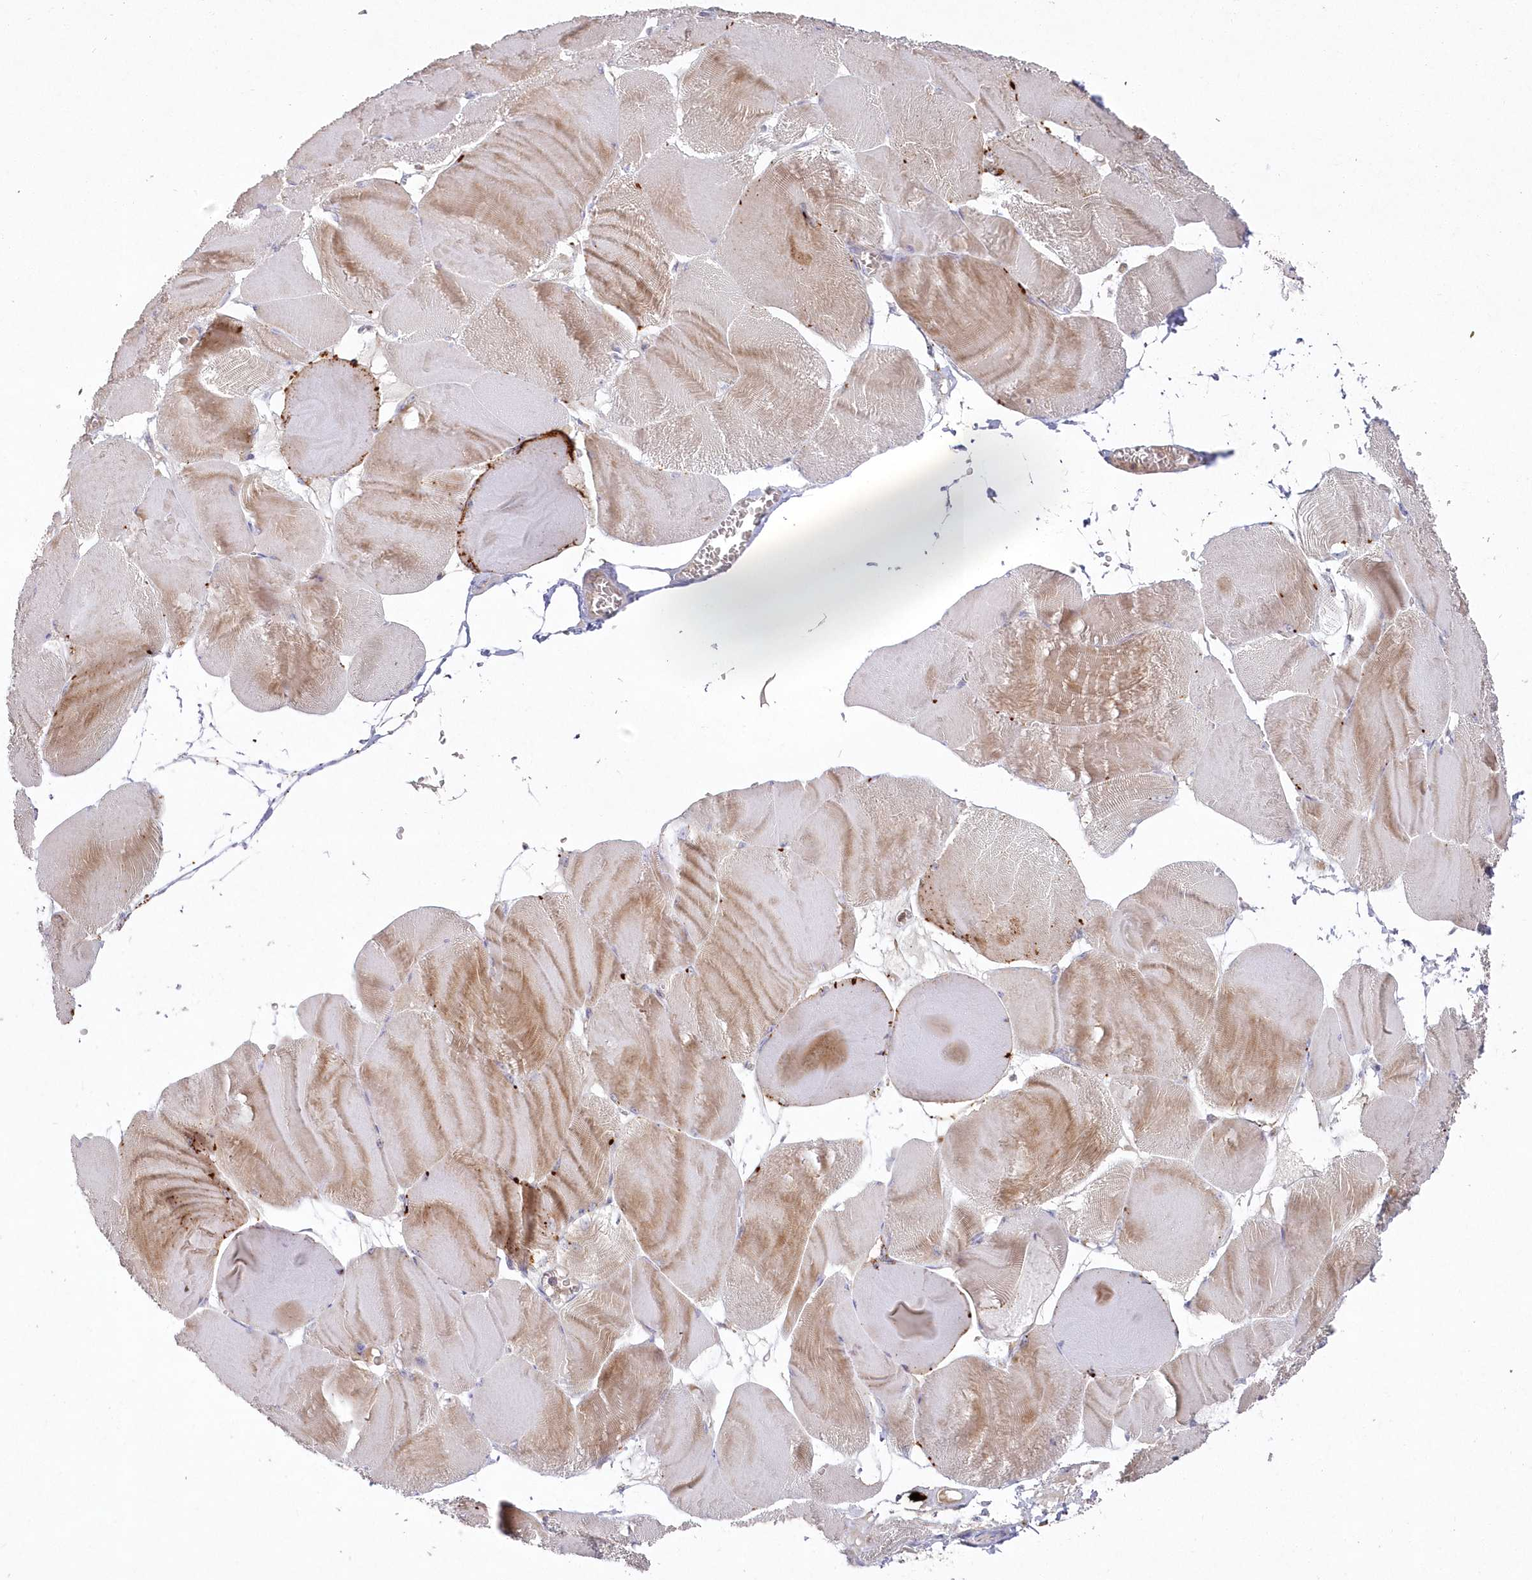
{"staining": {"intensity": "moderate", "quantity": "25%-75%", "location": "cytoplasmic/membranous"}, "tissue": "skeletal muscle", "cell_type": "Myocytes", "image_type": "normal", "snomed": [{"axis": "morphology", "description": "Normal tissue, NOS"}, {"axis": "morphology", "description": "Basal cell carcinoma"}, {"axis": "topography", "description": "Skeletal muscle"}], "caption": "DAB (3,3'-diaminobenzidine) immunohistochemical staining of benign human skeletal muscle exhibits moderate cytoplasmic/membranous protein positivity in approximately 25%-75% of myocytes. Nuclei are stained in blue.", "gene": "ARSB", "patient": {"sex": "female", "age": 64}}